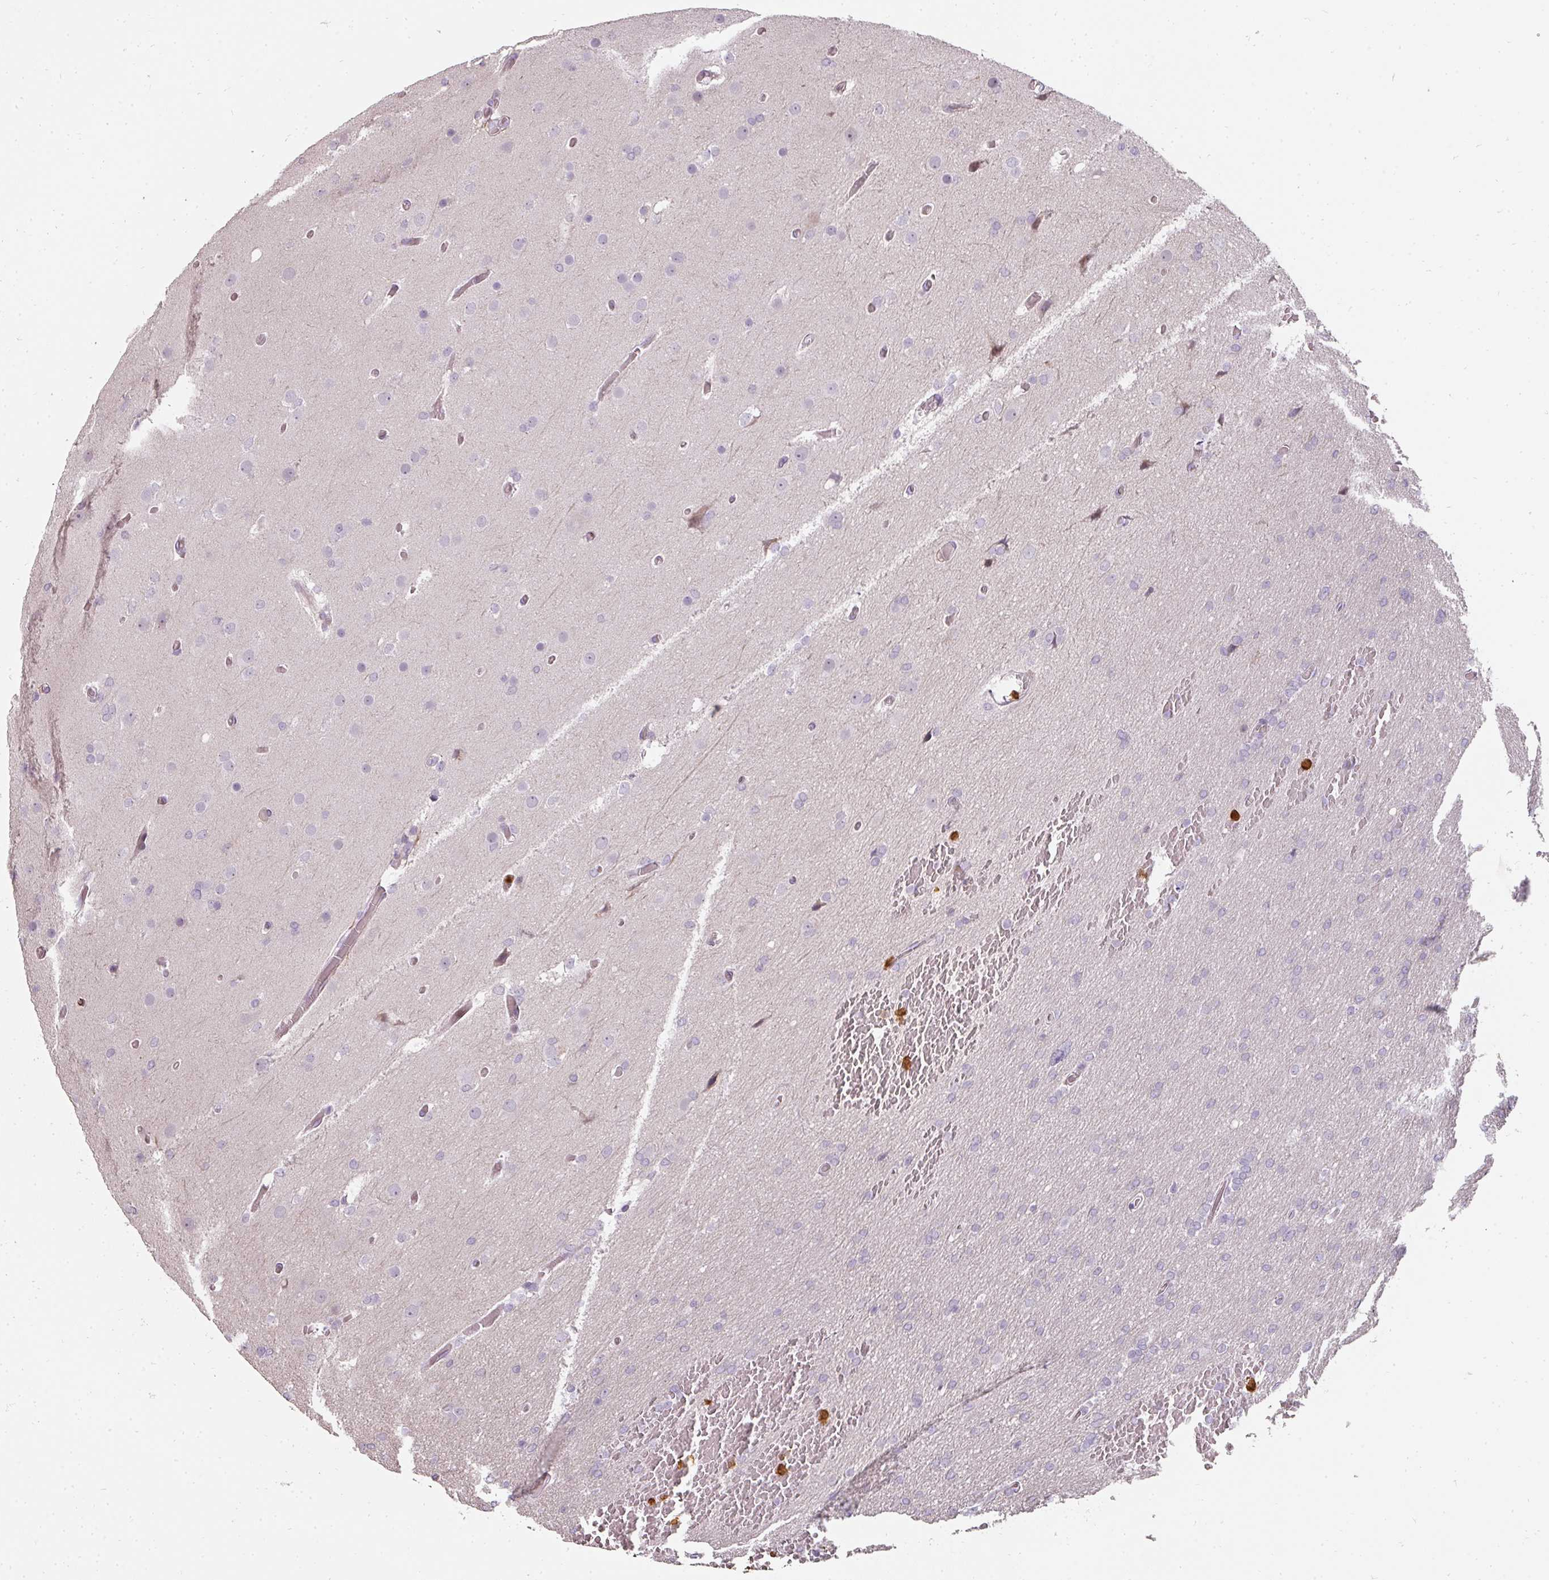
{"staining": {"intensity": "negative", "quantity": "none", "location": "none"}, "tissue": "glioma", "cell_type": "Tumor cells", "image_type": "cancer", "snomed": [{"axis": "morphology", "description": "Glioma, malignant, High grade"}, {"axis": "topography", "description": "Cerebral cortex"}], "caption": "The photomicrograph shows no staining of tumor cells in glioma.", "gene": "BIK", "patient": {"sex": "female", "age": 36}}